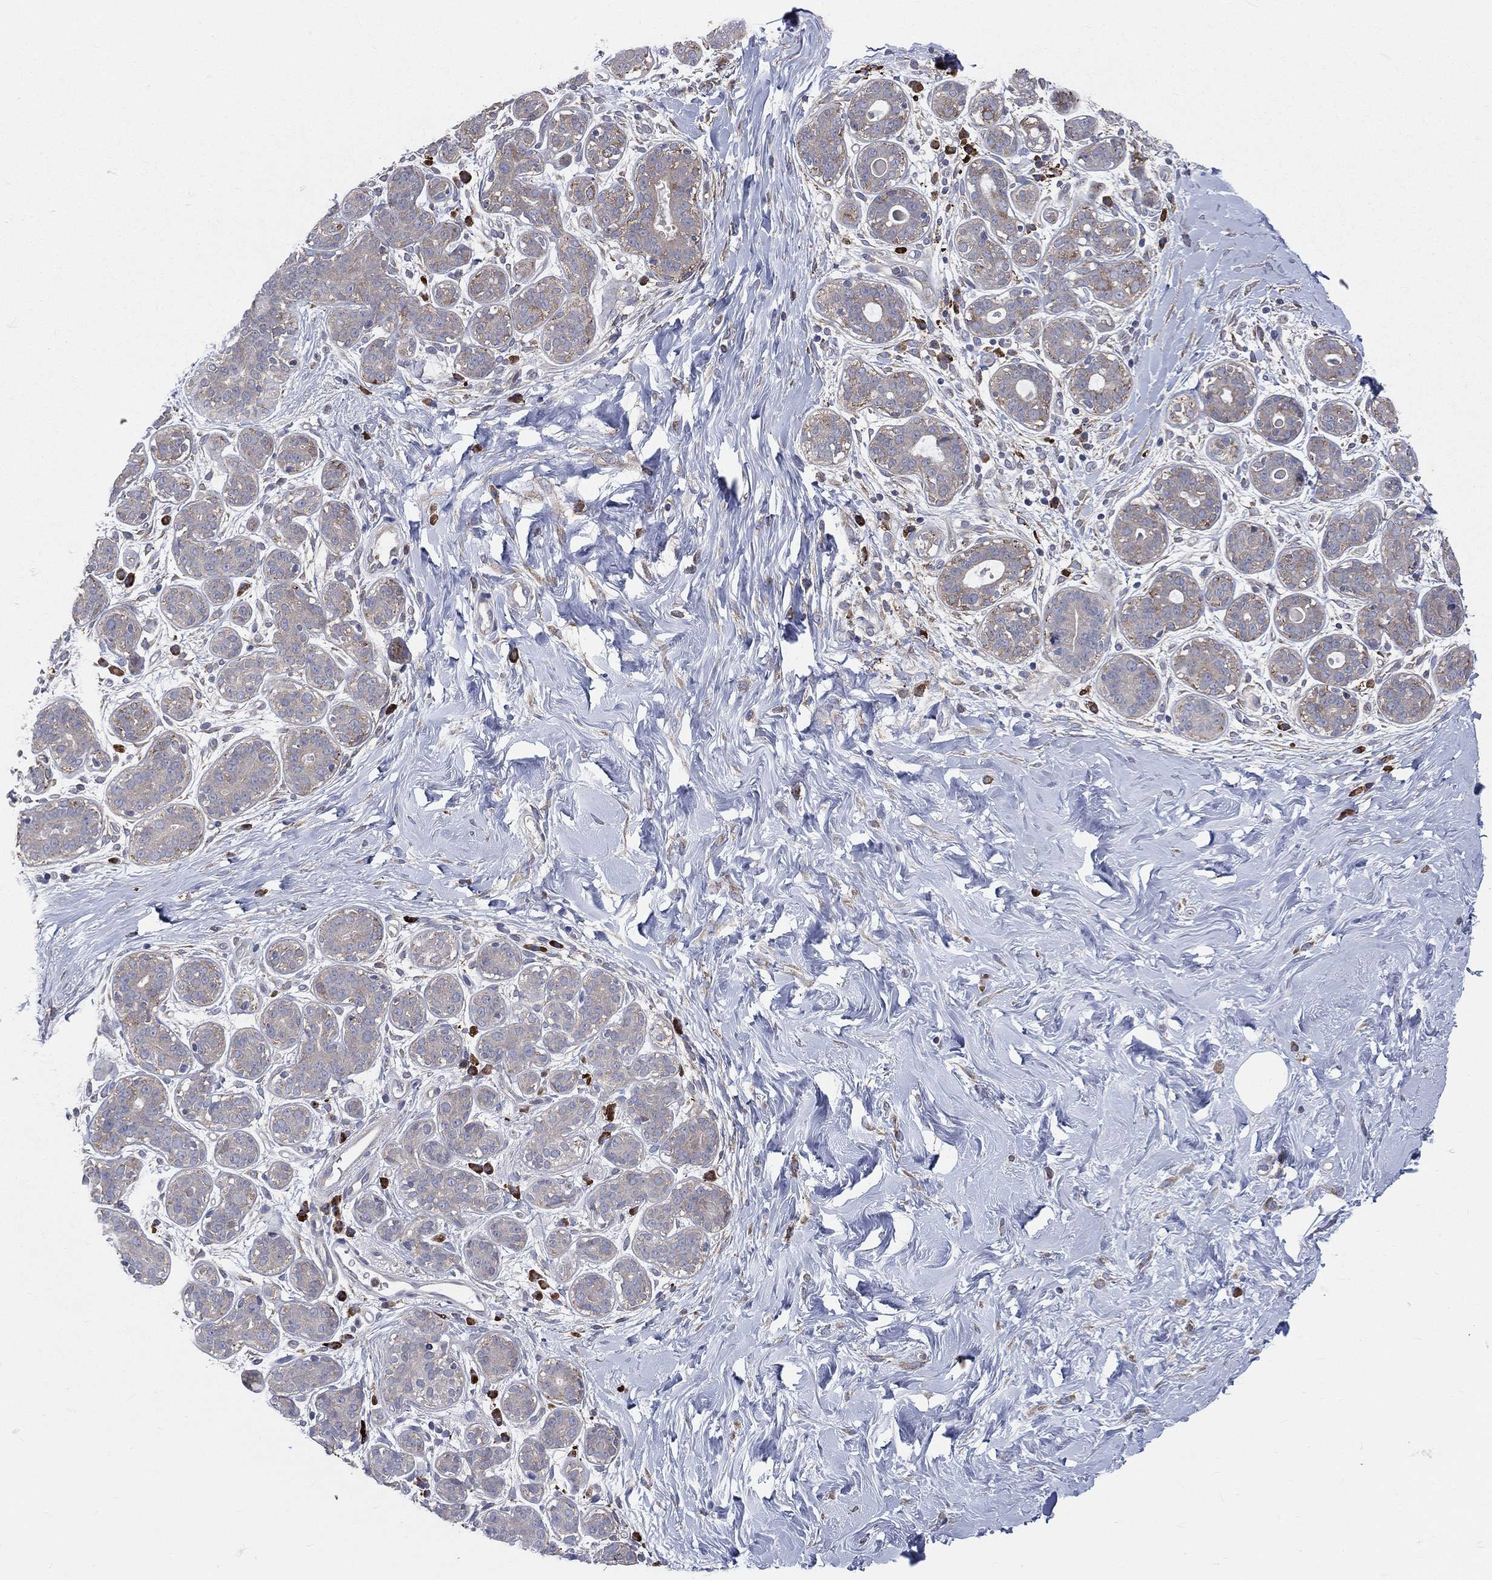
{"staining": {"intensity": "negative", "quantity": "none", "location": "none"}, "tissue": "breast", "cell_type": "Adipocytes", "image_type": "normal", "snomed": [{"axis": "morphology", "description": "Normal tissue, NOS"}, {"axis": "topography", "description": "Breast"}], "caption": "A high-resolution histopathology image shows immunohistochemistry (IHC) staining of unremarkable breast, which exhibits no significant positivity in adipocytes.", "gene": "CCDC159", "patient": {"sex": "female", "age": 43}}